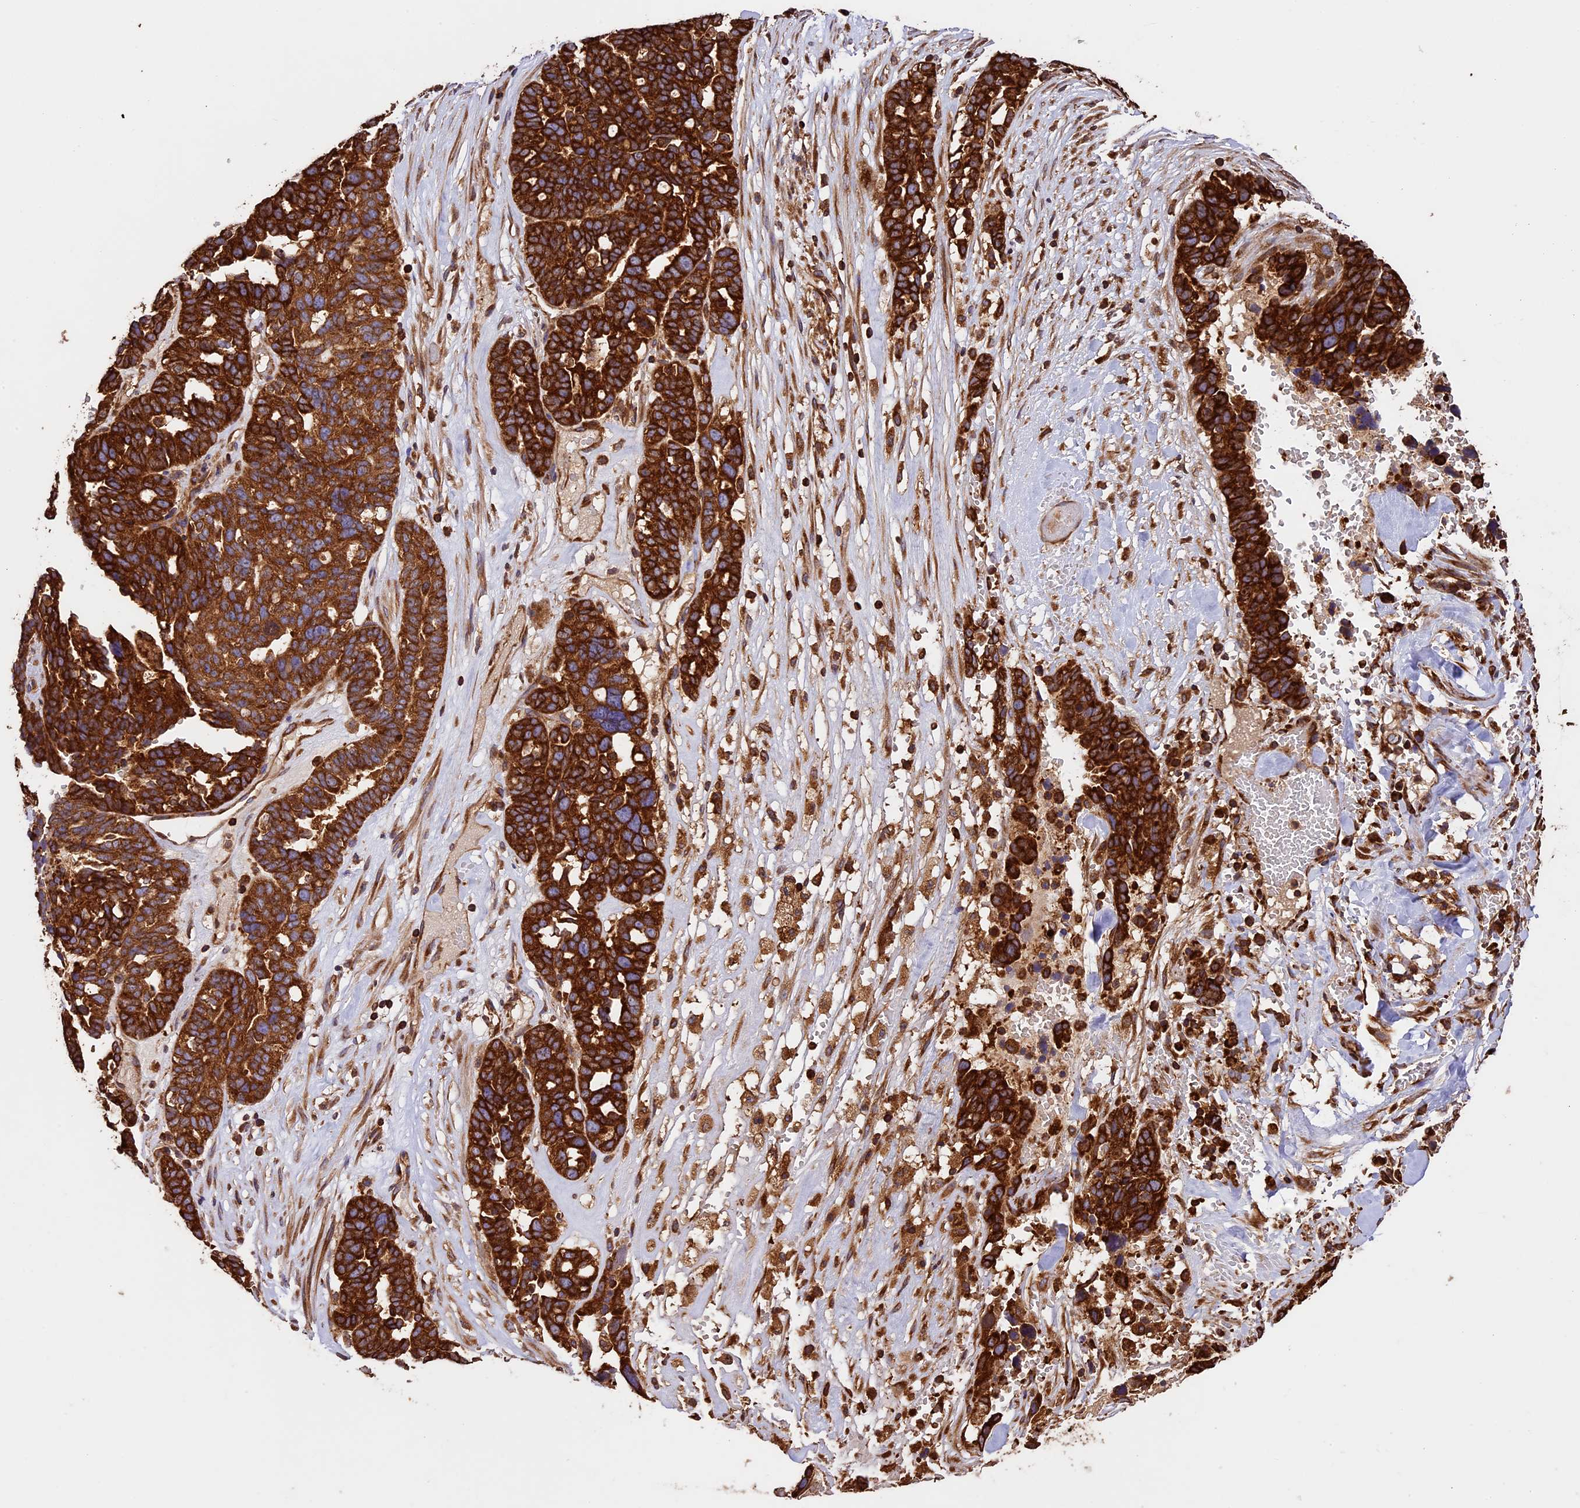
{"staining": {"intensity": "strong", "quantity": ">75%", "location": "cytoplasmic/membranous"}, "tissue": "ovarian cancer", "cell_type": "Tumor cells", "image_type": "cancer", "snomed": [{"axis": "morphology", "description": "Cystadenocarcinoma, serous, NOS"}, {"axis": "topography", "description": "Ovary"}], "caption": "Immunohistochemical staining of human serous cystadenocarcinoma (ovarian) shows strong cytoplasmic/membranous protein positivity in approximately >75% of tumor cells.", "gene": "KARS1", "patient": {"sex": "female", "age": 59}}